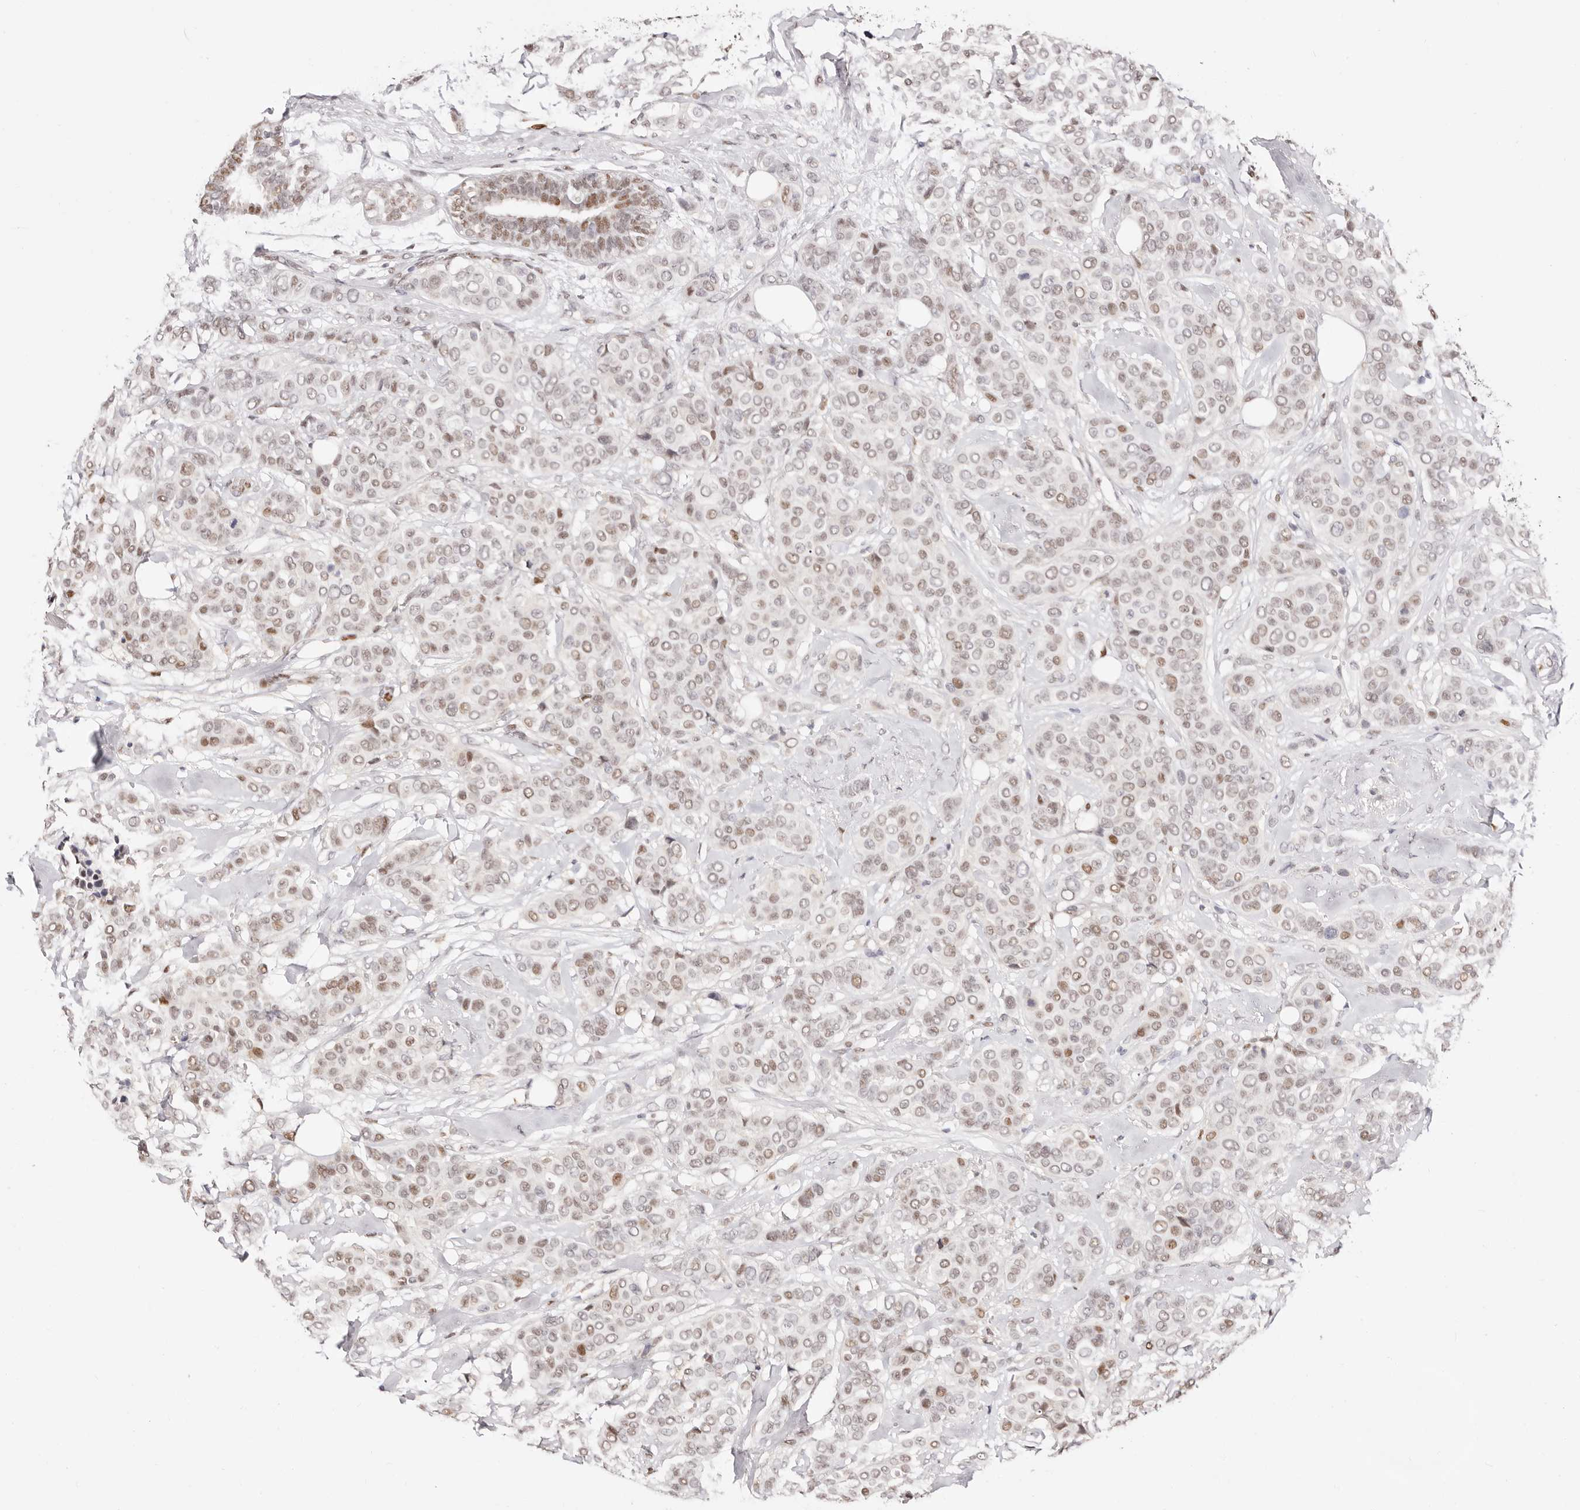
{"staining": {"intensity": "weak", "quantity": ">75%", "location": "nuclear"}, "tissue": "breast cancer", "cell_type": "Tumor cells", "image_type": "cancer", "snomed": [{"axis": "morphology", "description": "Lobular carcinoma"}, {"axis": "topography", "description": "Breast"}], "caption": "This histopathology image displays IHC staining of human breast cancer (lobular carcinoma), with low weak nuclear positivity in approximately >75% of tumor cells.", "gene": "TKT", "patient": {"sex": "female", "age": 51}}